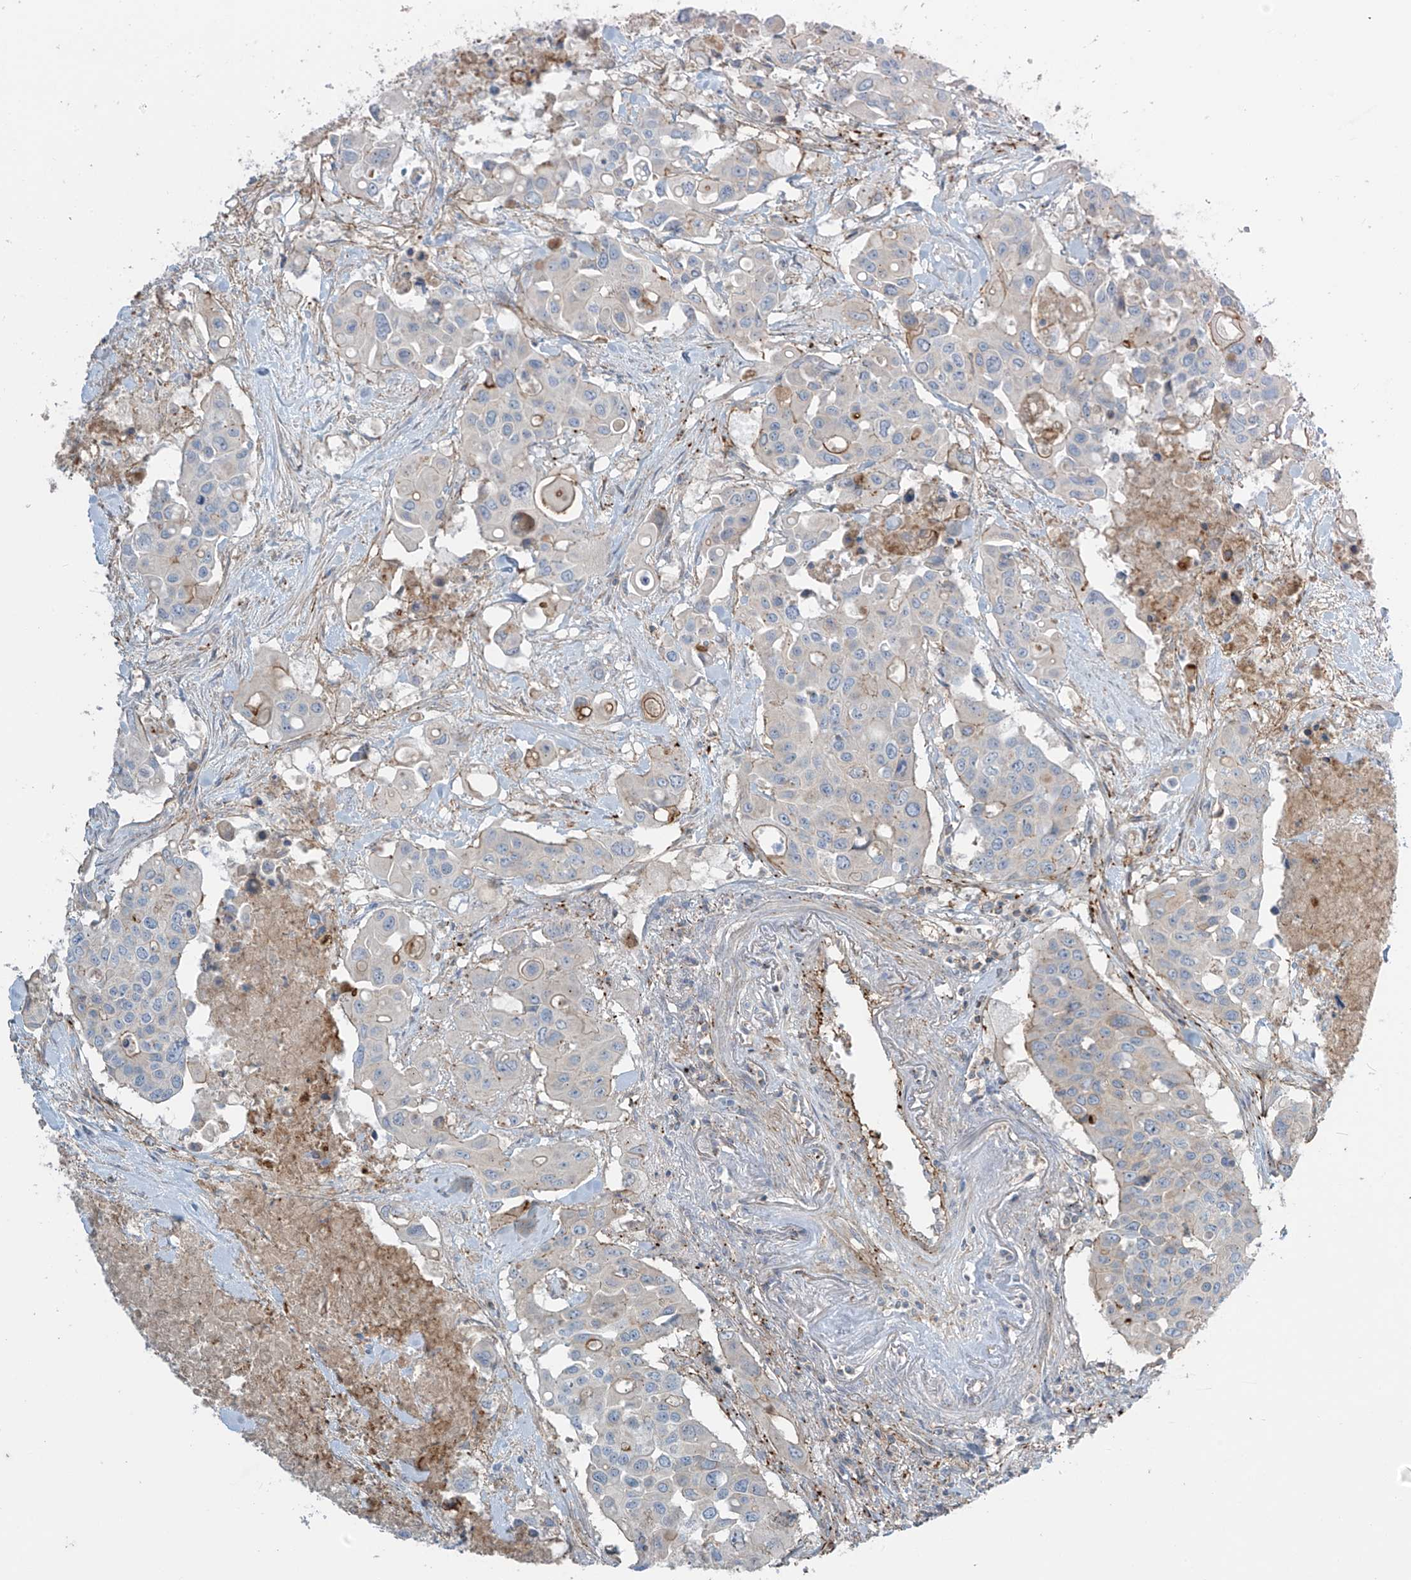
{"staining": {"intensity": "weak", "quantity": "<25%", "location": "cytoplasmic/membranous"}, "tissue": "colorectal cancer", "cell_type": "Tumor cells", "image_type": "cancer", "snomed": [{"axis": "morphology", "description": "Adenocarcinoma, NOS"}, {"axis": "topography", "description": "Colon"}], "caption": "Immunohistochemistry of adenocarcinoma (colorectal) displays no staining in tumor cells.", "gene": "SLC9A2", "patient": {"sex": "male", "age": 77}}